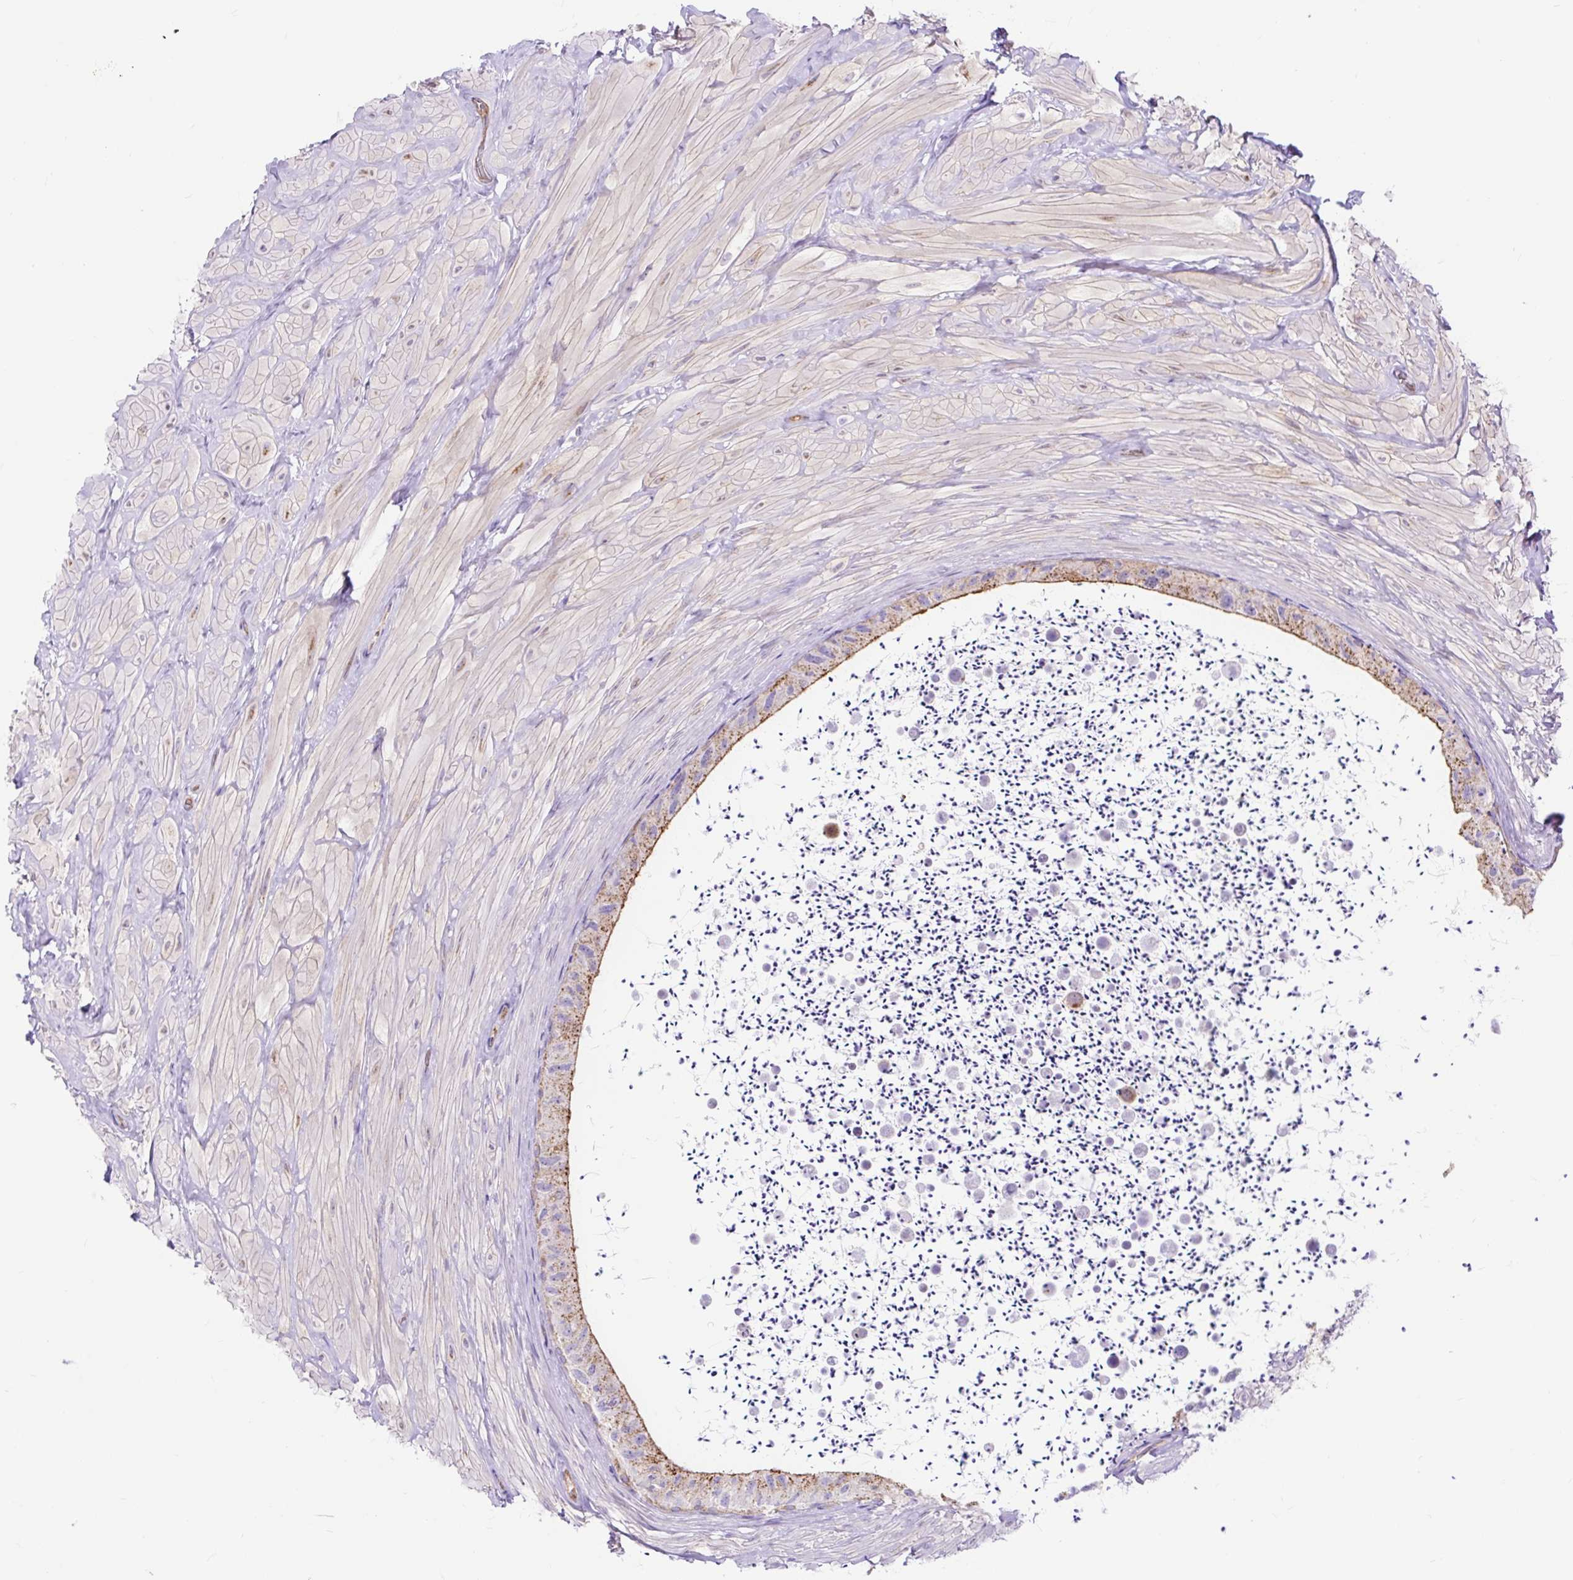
{"staining": {"intensity": "strong", "quantity": "<25%", "location": "cytoplasmic/membranous,nuclear"}, "tissue": "epididymis", "cell_type": "Glandular cells", "image_type": "normal", "snomed": [{"axis": "morphology", "description": "Normal tissue, NOS"}, {"axis": "topography", "description": "Epididymis"}, {"axis": "topography", "description": "Peripheral nerve tissue"}], "caption": "The histopathology image displays staining of normal epididymis, revealing strong cytoplasmic/membranous,nuclear protein positivity (brown color) within glandular cells.", "gene": "HIP1R", "patient": {"sex": "male", "age": 32}}